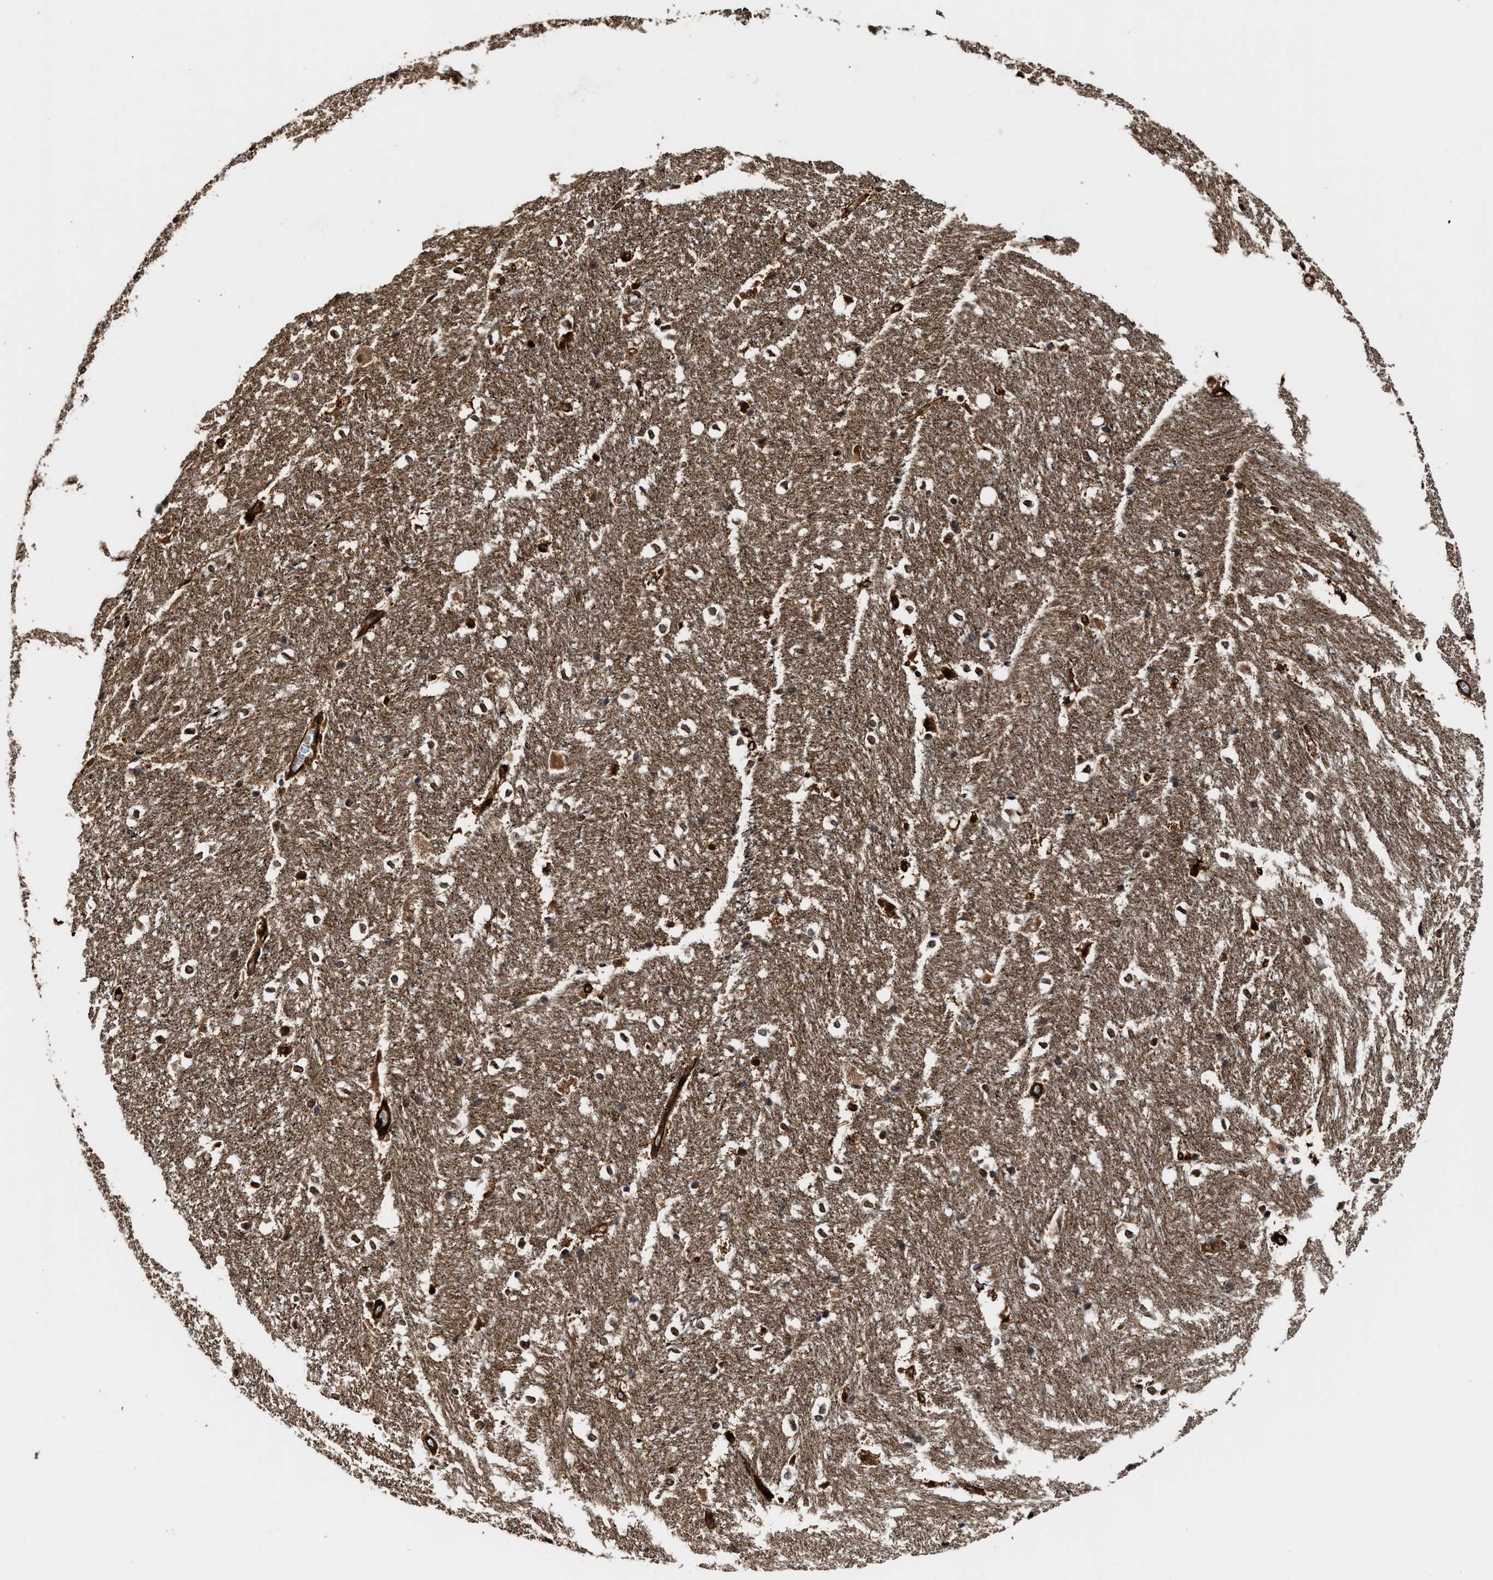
{"staining": {"intensity": "strong", "quantity": "25%-75%", "location": "cytoplasmic/membranous,nuclear"}, "tissue": "hippocampus", "cell_type": "Glial cells", "image_type": "normal", "snomed": [{"axis": "morphology", "description": "Normal tissue, NOS"}, {"axis": "topography", "description": "Hippocampus"}], "caption": "Strong cytoplasmic/membranous,nuclear protein positivity is seen in approximately 25%-75% of glial cells in hippocampus. (DAB = brown stain, brightfield microscopy at high magnification).", "gene": "SEPTIN2", "patient": {"sex": "female", "age": 19}}